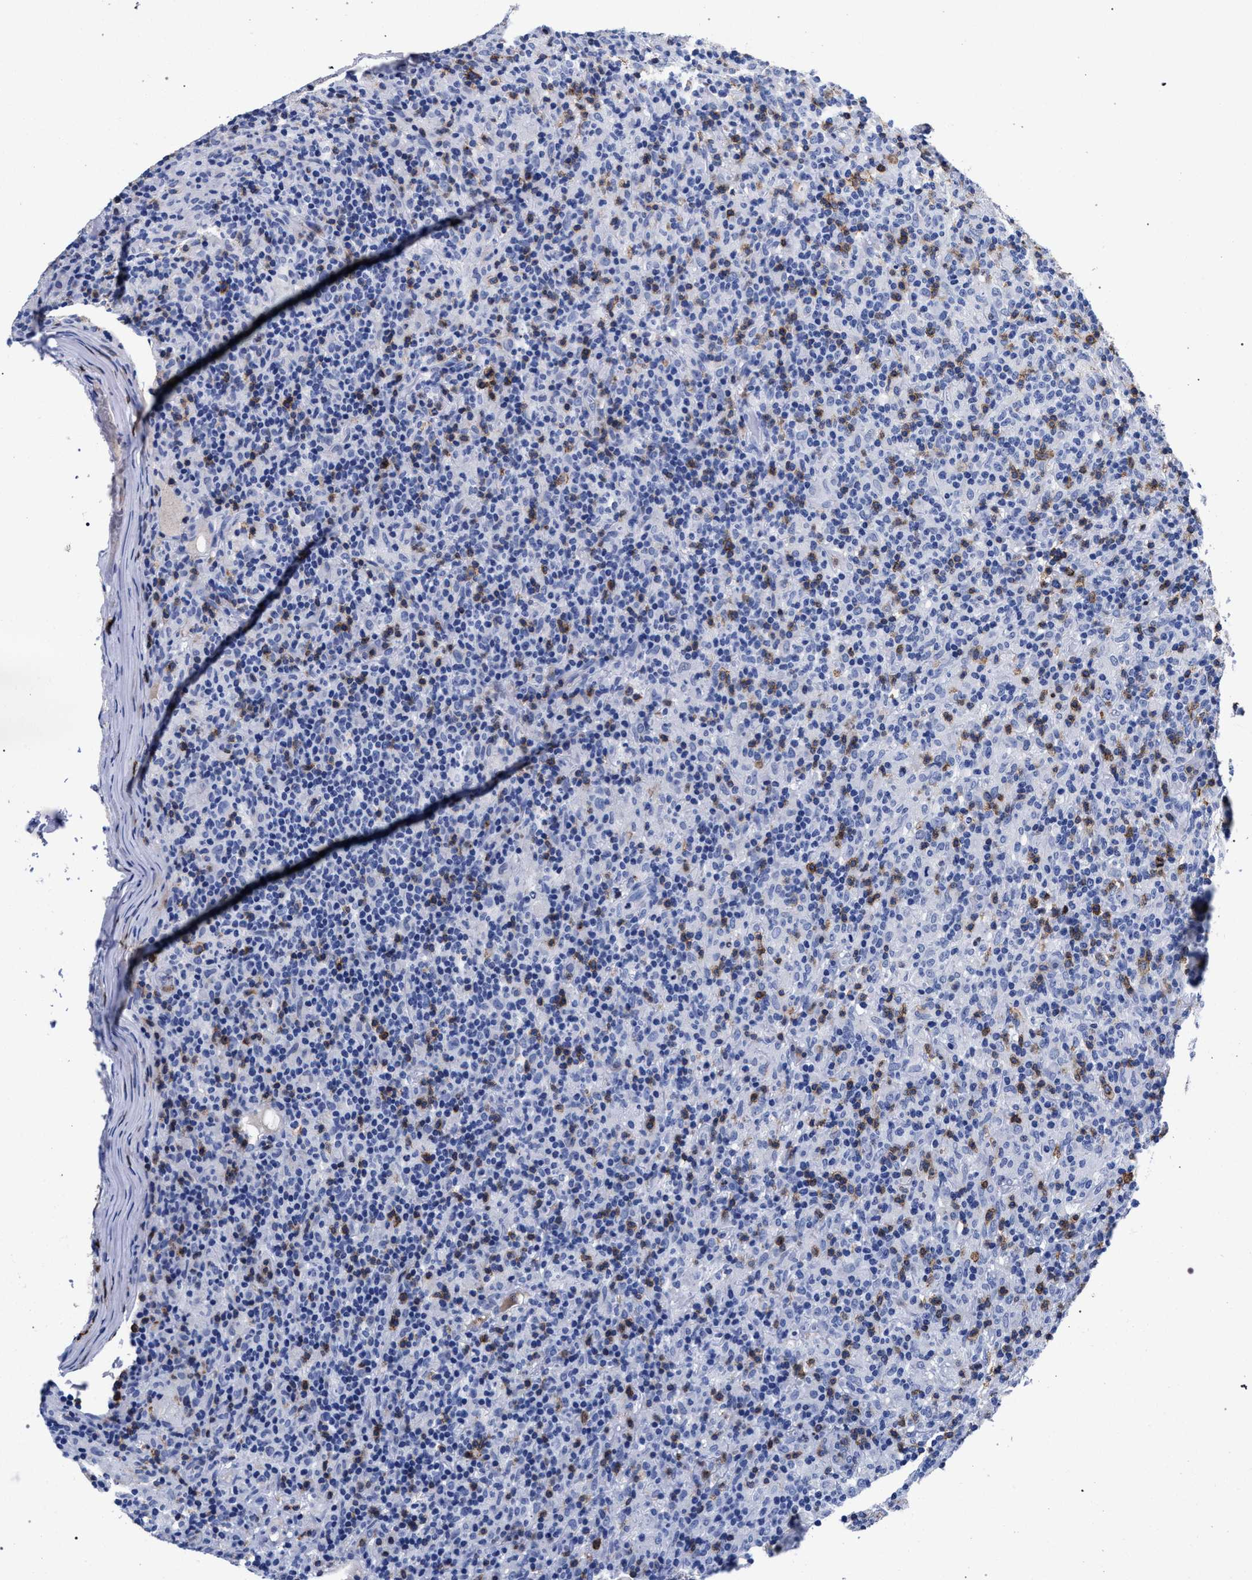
{"staining": {"intensity": "negative", "quantity": "none", "location": "none"}, "tissue": "lymphoma", "cell_type": "Tumor cells", "image_type": "cancer", "snomed": [{"axis": "morphology", "description": "Hodgkin's disease, NOS"}, {"axis": "topography", "description": "Lymph node"}], "caption": "Immunohistochemical staining of human lymphoma exhibits no significant positivity in tumor cells. (Brightfield microscopy of DAB (3,3'-diaminobenzidine) immunohistochemistry (IHC) at high magnification).", "gene": "KLRK1", "patient": {"sex": "male", "age": 70}}